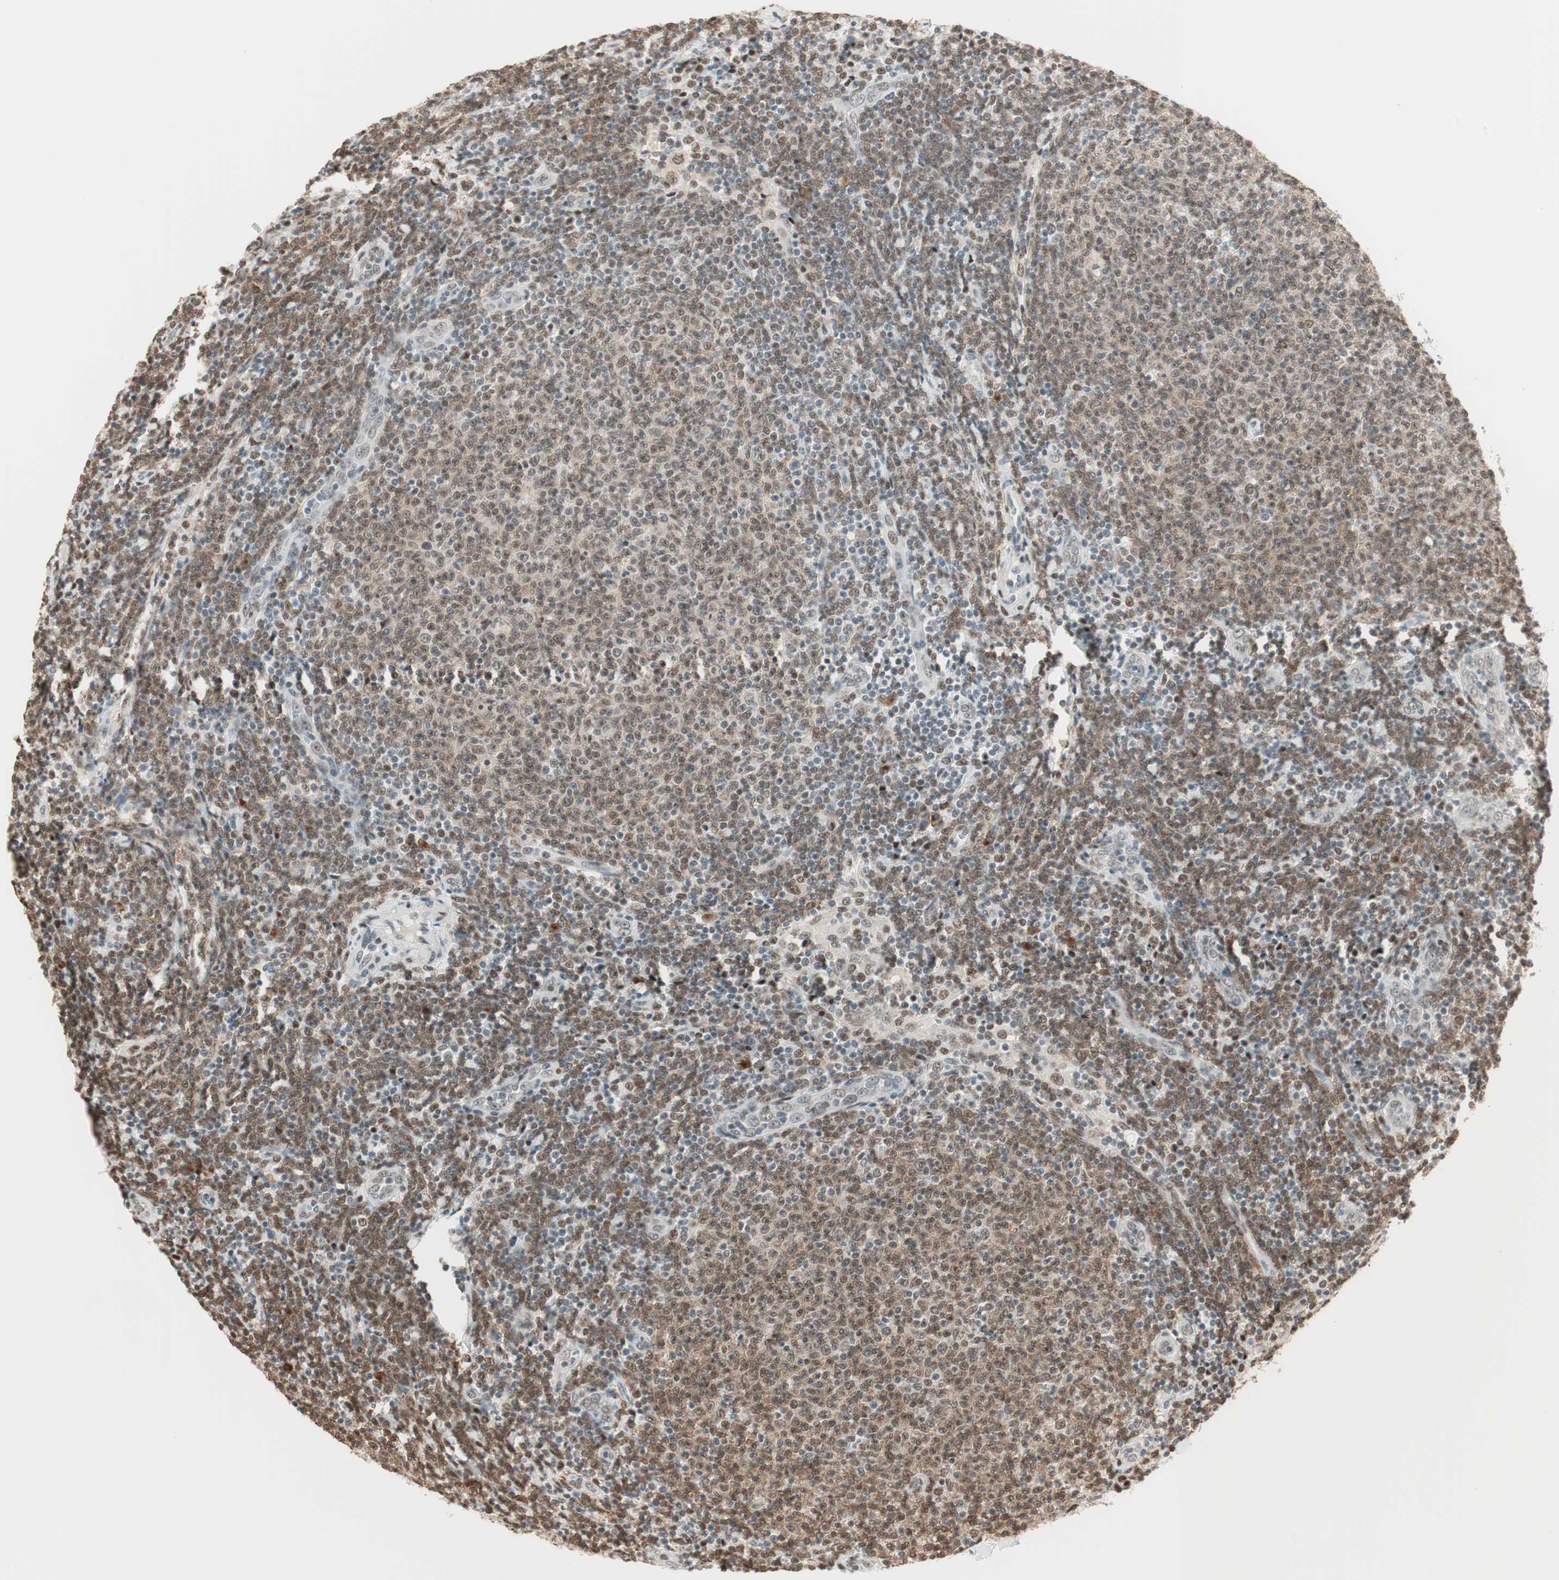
{"staining": {"intensity": "moderate", "quantity": ">75%", "location": "nuclear"}, "tissue": "lymphoma", "cell_type": "Tumor cells", "image_type": "cancer", "snomed": [{"axis": "morphology", "description": "Malignant lymphoma, non-Hodgkin's type, Low grade"}, {"axis": "topography", "description": "Lymph node"}], "caption": "Protein expression by immunohistochemistry shows moderate nuclear staining in approximately >75% of tumor cells in lymphoma.", "gene": "SMARCE1", "patient": {"sex": "male", "age": 66}}